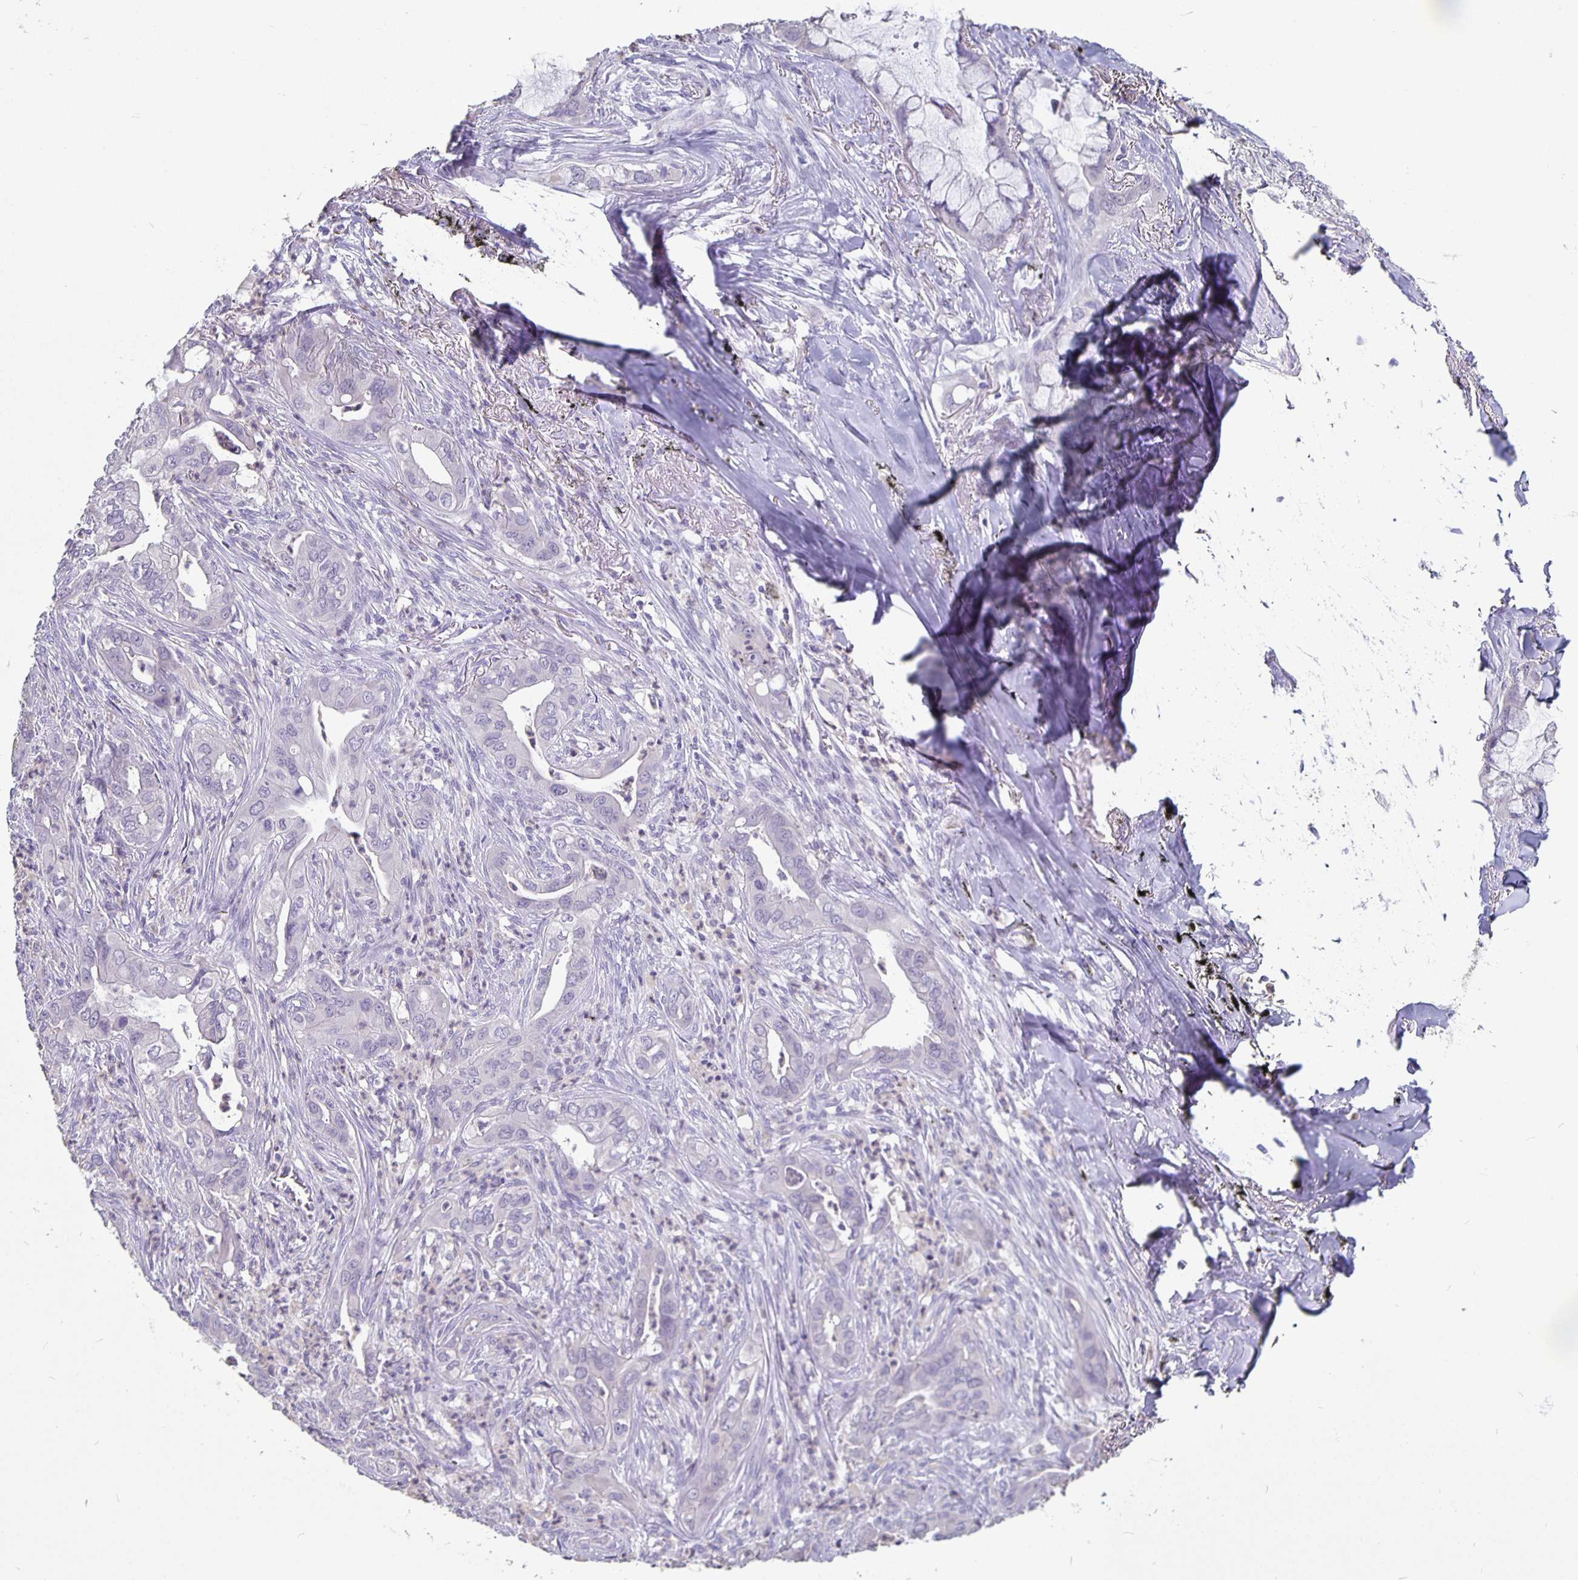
{"staining": {"intensity": "negative", "quantity": "none", "location": "none"}, "tissue": "lung cancer", "cell_type": "Tumor cells", "image_type": "cancer", "snomed": [{"axis": "morphology", "description": "Adenocarcinoma, NOS"}, {"axis": "topography", "description": "Lung"}], "caption": "This is a histopathology image of immunohistochemistry staining of adenocarcinoma (lung), which shows no positivity in tumor cells.", "gene": "GPX4", "patient": {"sex": "male", "age": 65}}